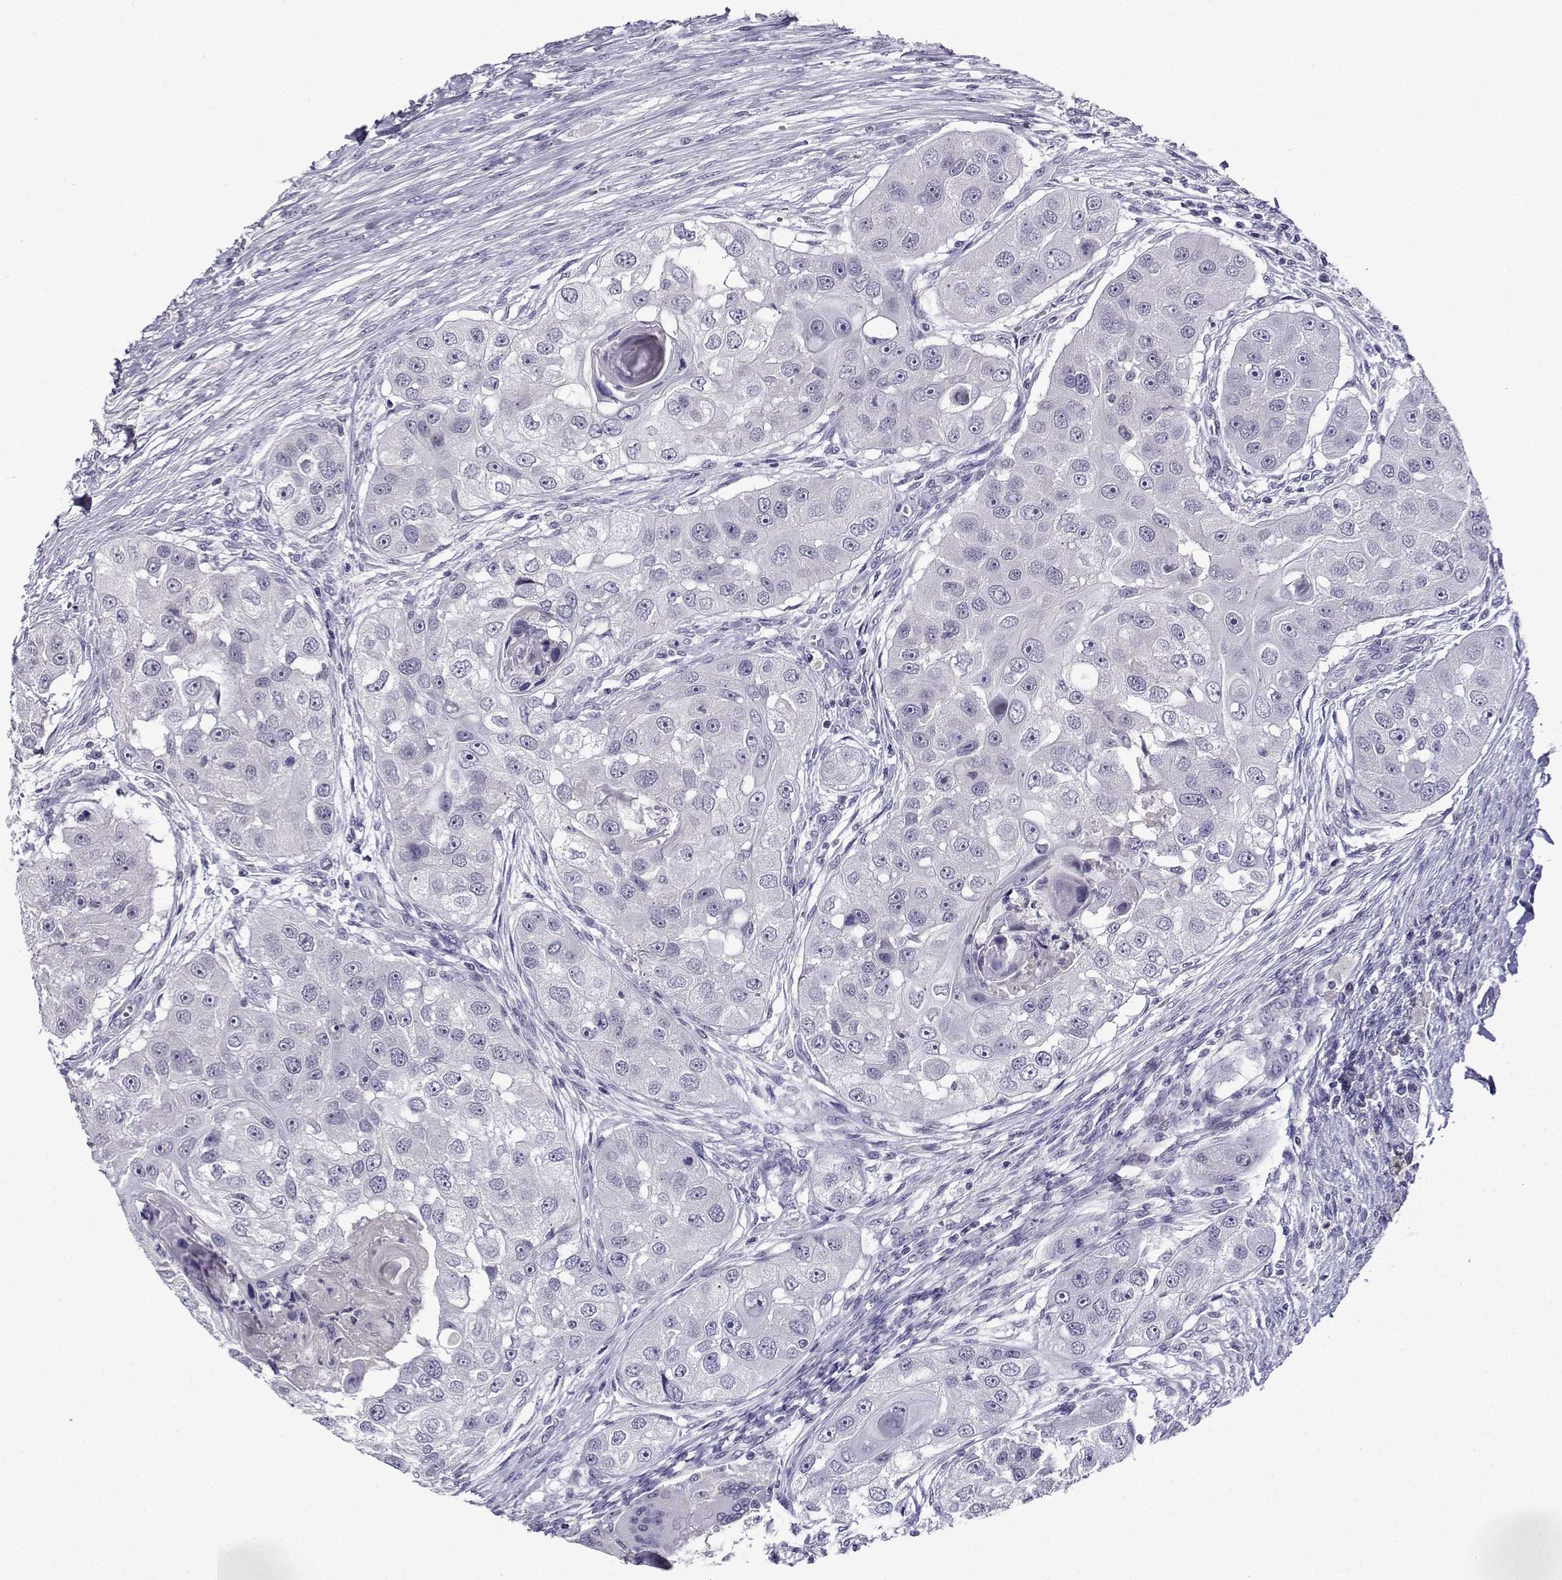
{"staining": {"intensity": "negative", "quantity": "none", "location": "none"}, "tissue": "head and neck cancer", "cell_type": "Tumor cells", "image_type": "cancer", "snomed": [{"axis": "morphology", "description": "Squamous cell carcinoma, NOS"}, {"axis": "topography", "description": "Head-Neck"}], "caption": "IHC of head and neck cancer (squamous cell carcinoma) demonstrates no expression in tumor cells.", "gene": "LRFN2", "patient": {"sex": "male", "age": 51}}